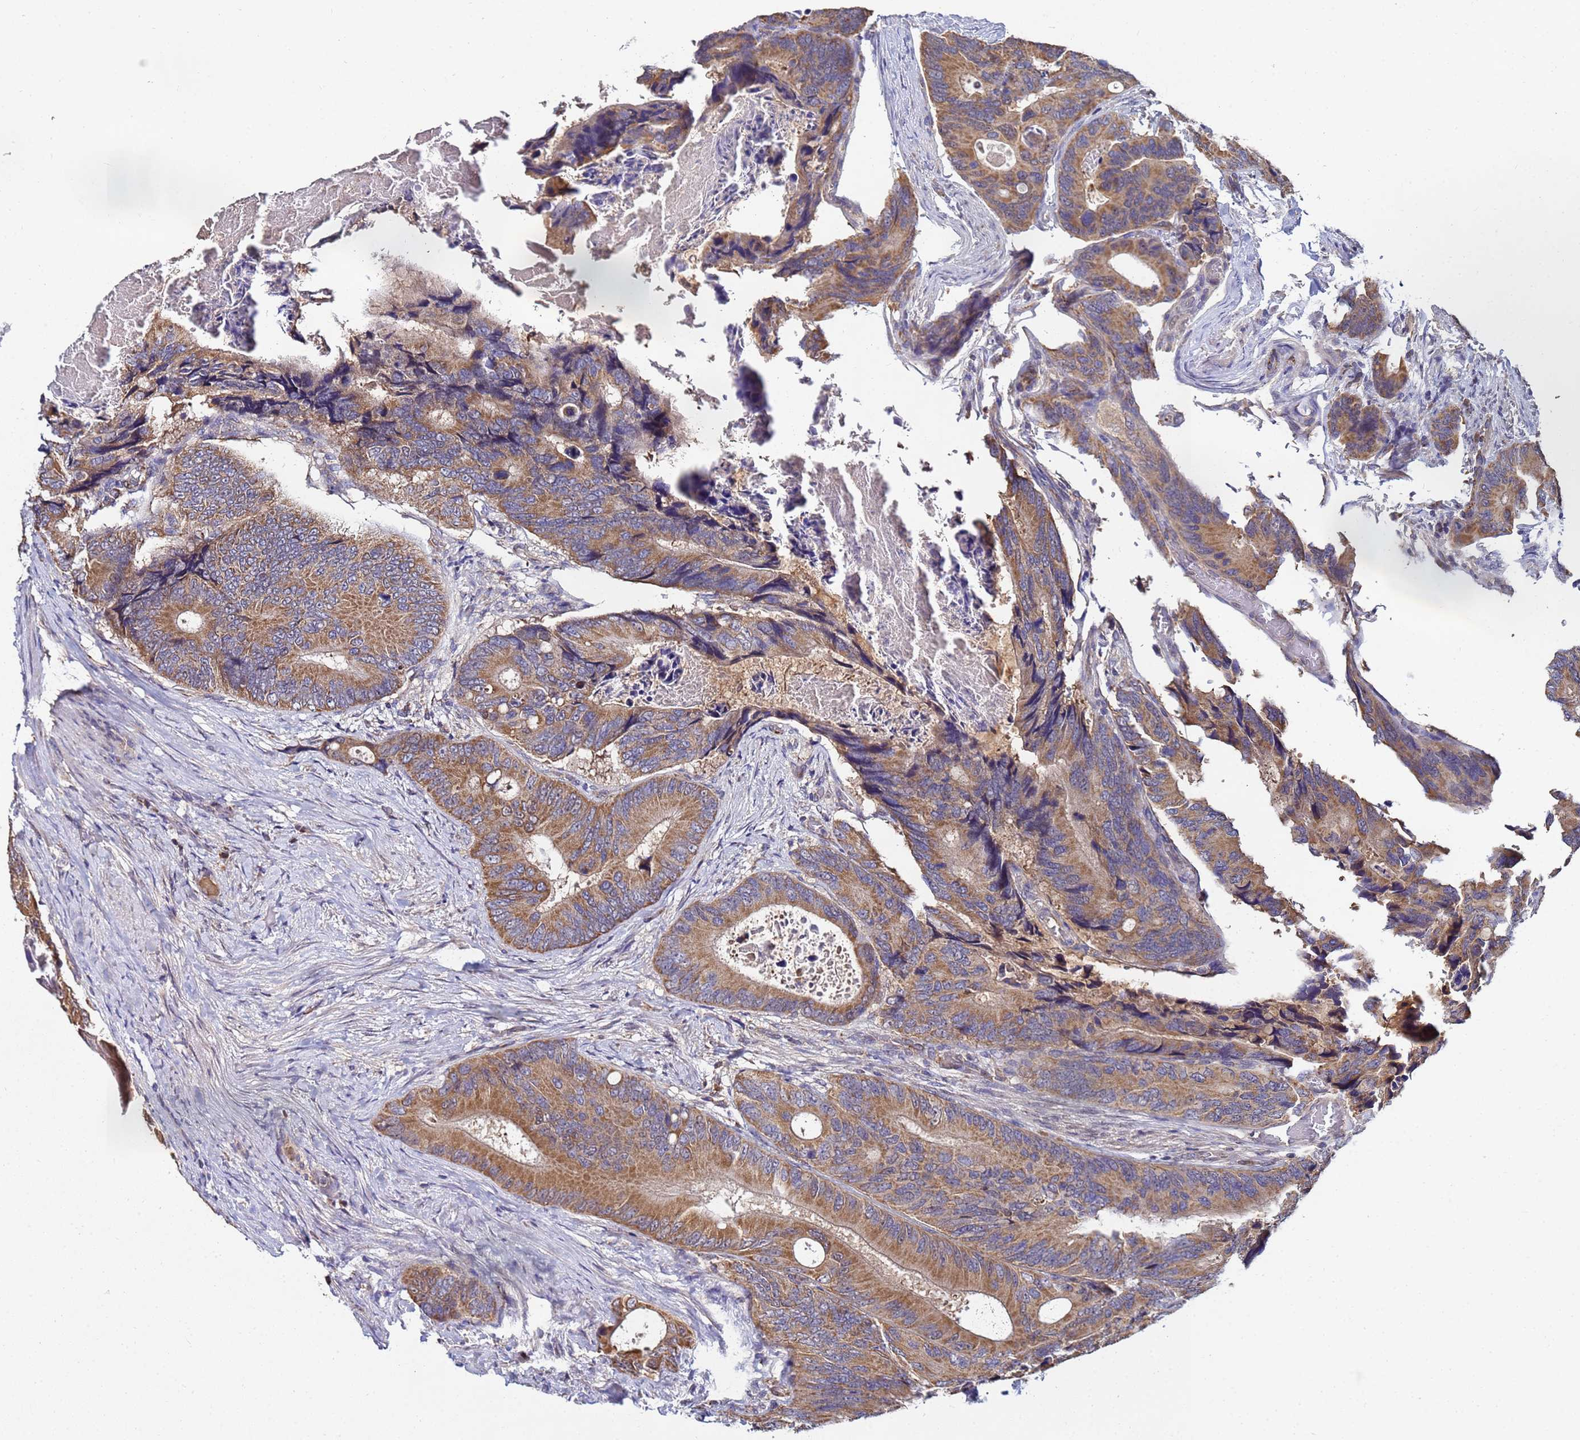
{"staining": {"intensity": "moderate", "quantity": ">75%", "location": "cytoplasmic/membranous"}, "tissue": "colorectal cancer", "cell_type": "Tumor cells", "image_type": "cancer", "snomed": [{"axis": "morphology", "description": "Adenocarcinoma, NOS"}, {"axis": "topography", "description": "Colon"}], "caption": "An image showing moderate cytoplasmic/membranous staining in approximately >75% of tumor cells in colorectal adenocarcinoma, as visualized by brown immunohistochemical staining.", "gene": "C5orf34", "patient": {"sex": "male", "age": 84}}